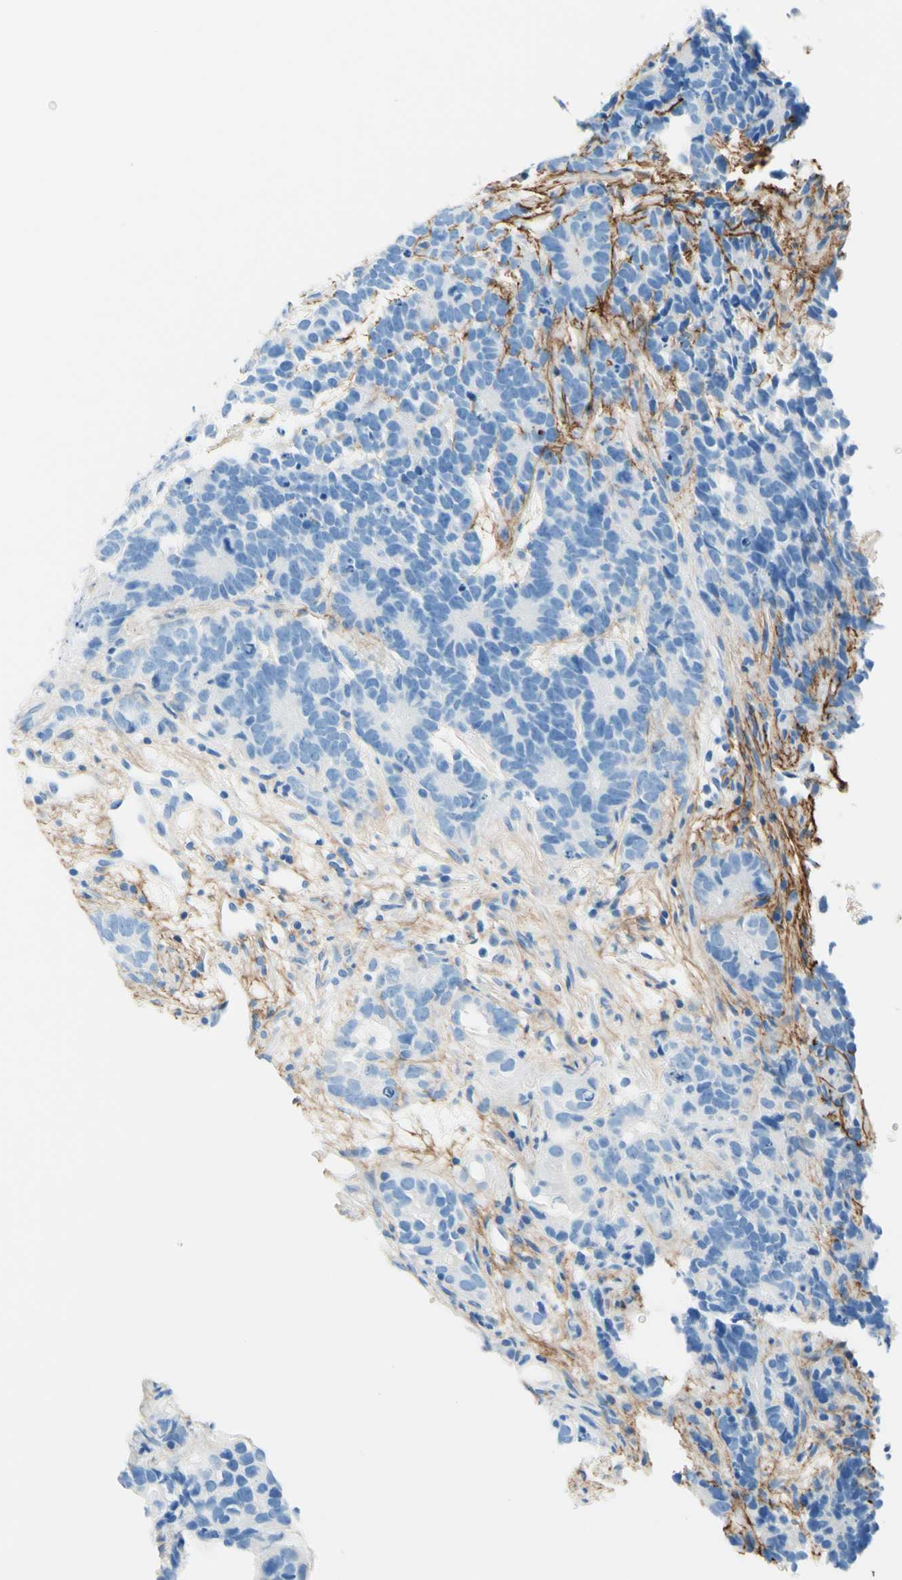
{"staining": {"intensity": "negative", "quantity": "none", "location": "none"}, "tissue": "testis cancer", "cell_type": "Tumor cells", "image_type": "cancer", "snomed": [{"axis": "morphology", "description": "Carcinoma, Embryonal, NOS"}, {"axis": "topography", "description": "Testis"}], "caption": "Micrograph shows no significant protein expression in tumor cells of testis embryonal carcinoma.", "gene": "MFAP5", "patient": {"sex": "male", "age": 26}}